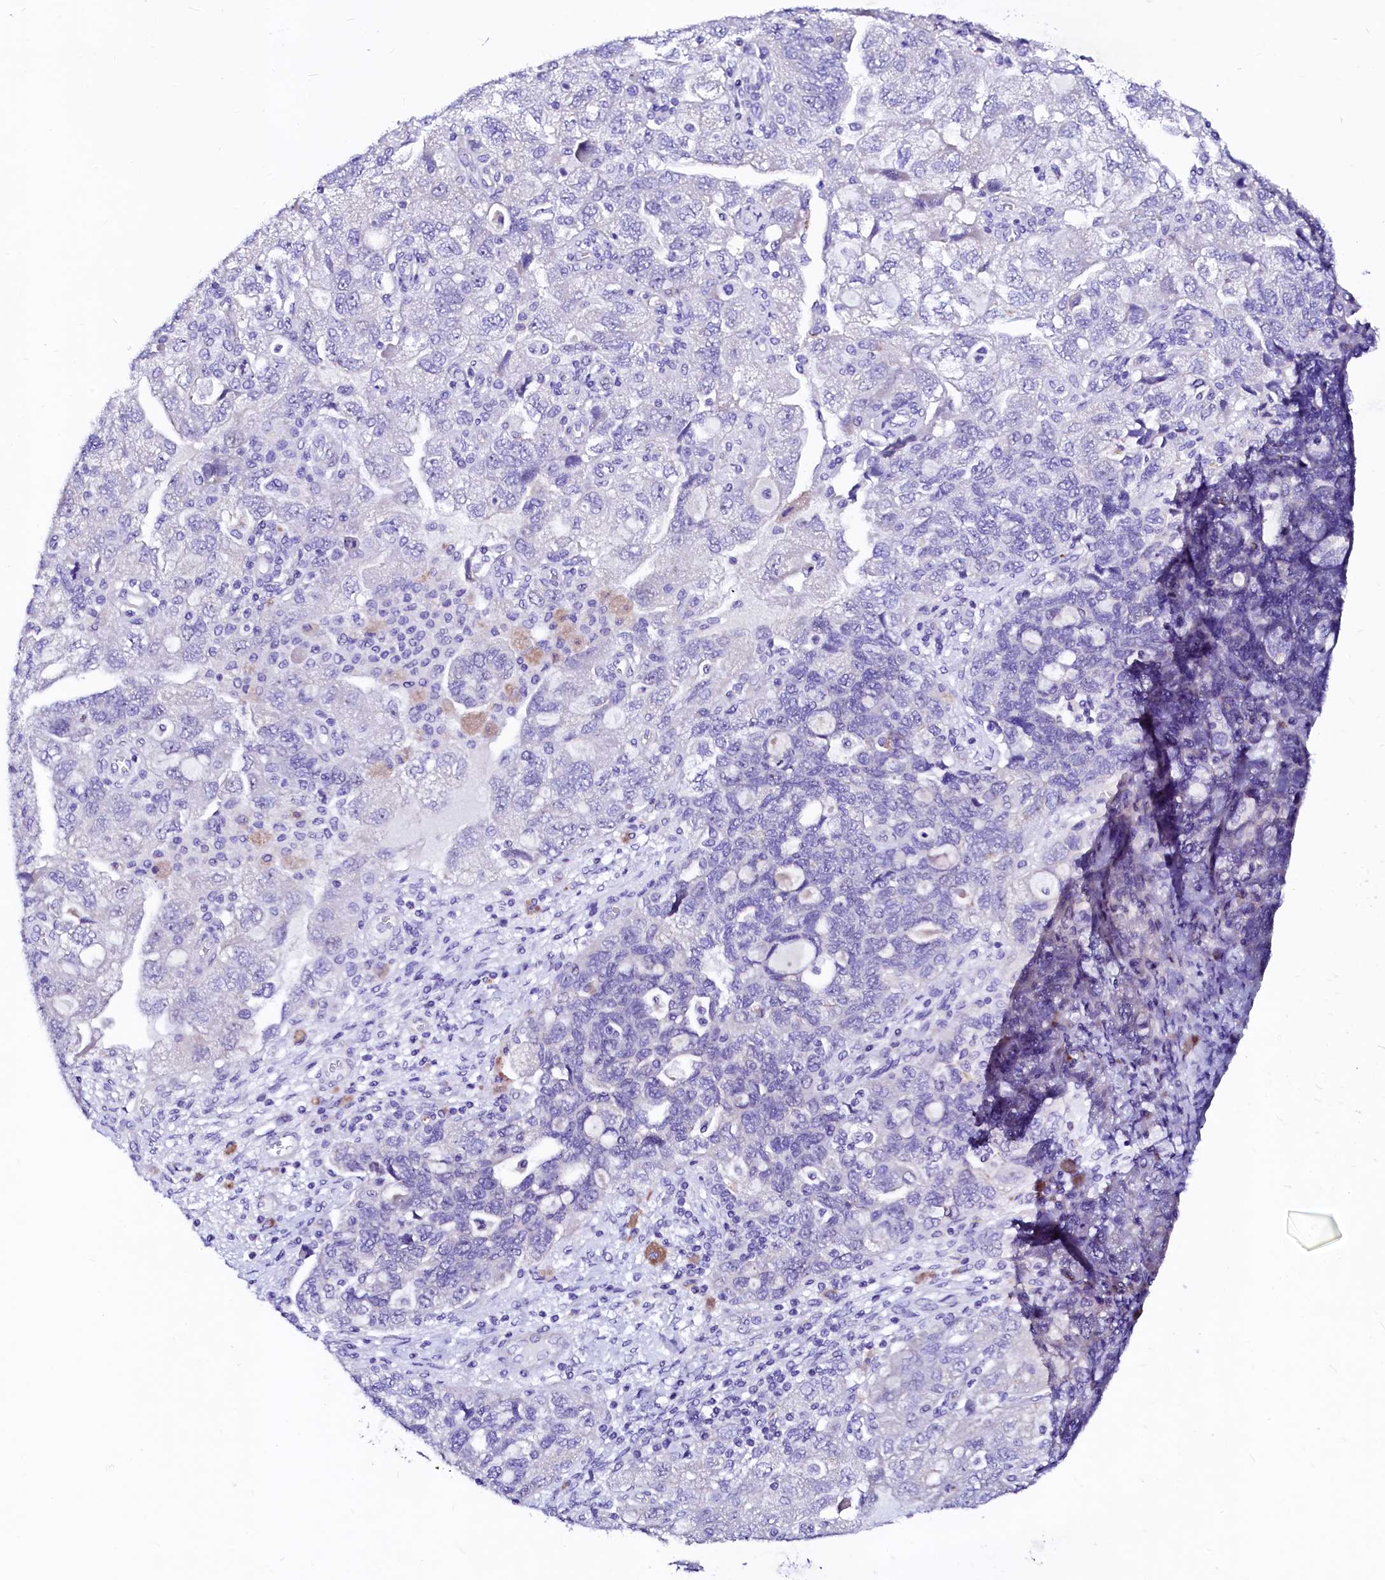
{"staining": {"intensity": "negative", "quantity": "none", "location": "none"}, "tissue": "ovarian cancer", "cell_type": "Tumor cells", "image_type": "cancer", "snomed": [{"axis": "morphology", "description": "Carcinoma, endometroid"}, {"axis": "topography", "description": "Ovary"}], "caption": "Immunohistochemical staining of ovarian endometroid carcinoma shows no significant staining in tumor cells.", "gene": "SFR1", "patient": {"sex": "female", "age": 51}}